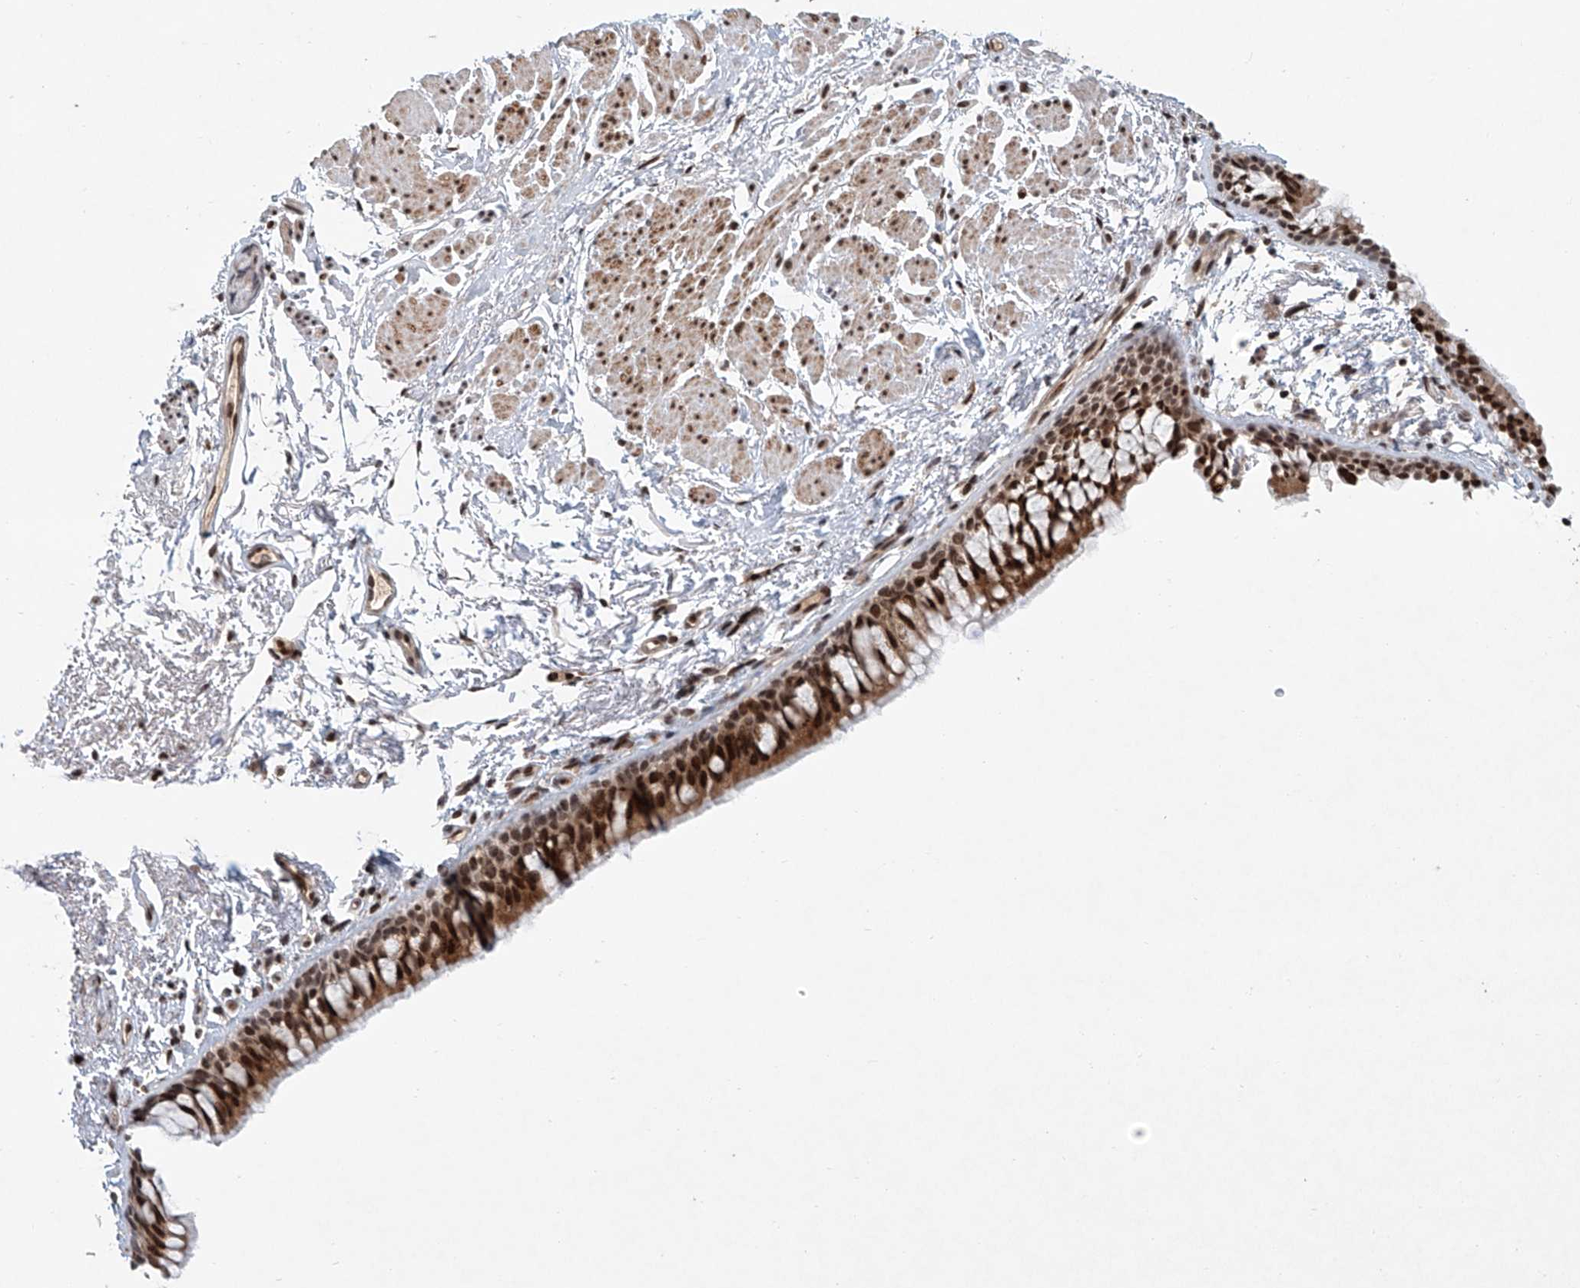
{"staining": {"intensity": "strong", "quantity": ">75%", "location": "cytoplasmic/membranous,nuclear"}, "tissue": "bronchus", "cell_type": "Respiratory epithelial cells", "image_type": "normal", "snomed": [{"axis": "morphology", "description": "Normal tissue, NOS"}, {"axis": "topography", "description": "Cartilage tissue"}, {"axis": "topography", "description": "Bronchus"}], "caption": "Approximately >75% of respiratory epithelial cells in unremarkable bronchus show strong cytoplasmic/membranous,nuclear protein positivity as visualized by brown immunohistochemical staining.", "gene": "ZNF470", "patient": {"sex": "female", "age": 73}}